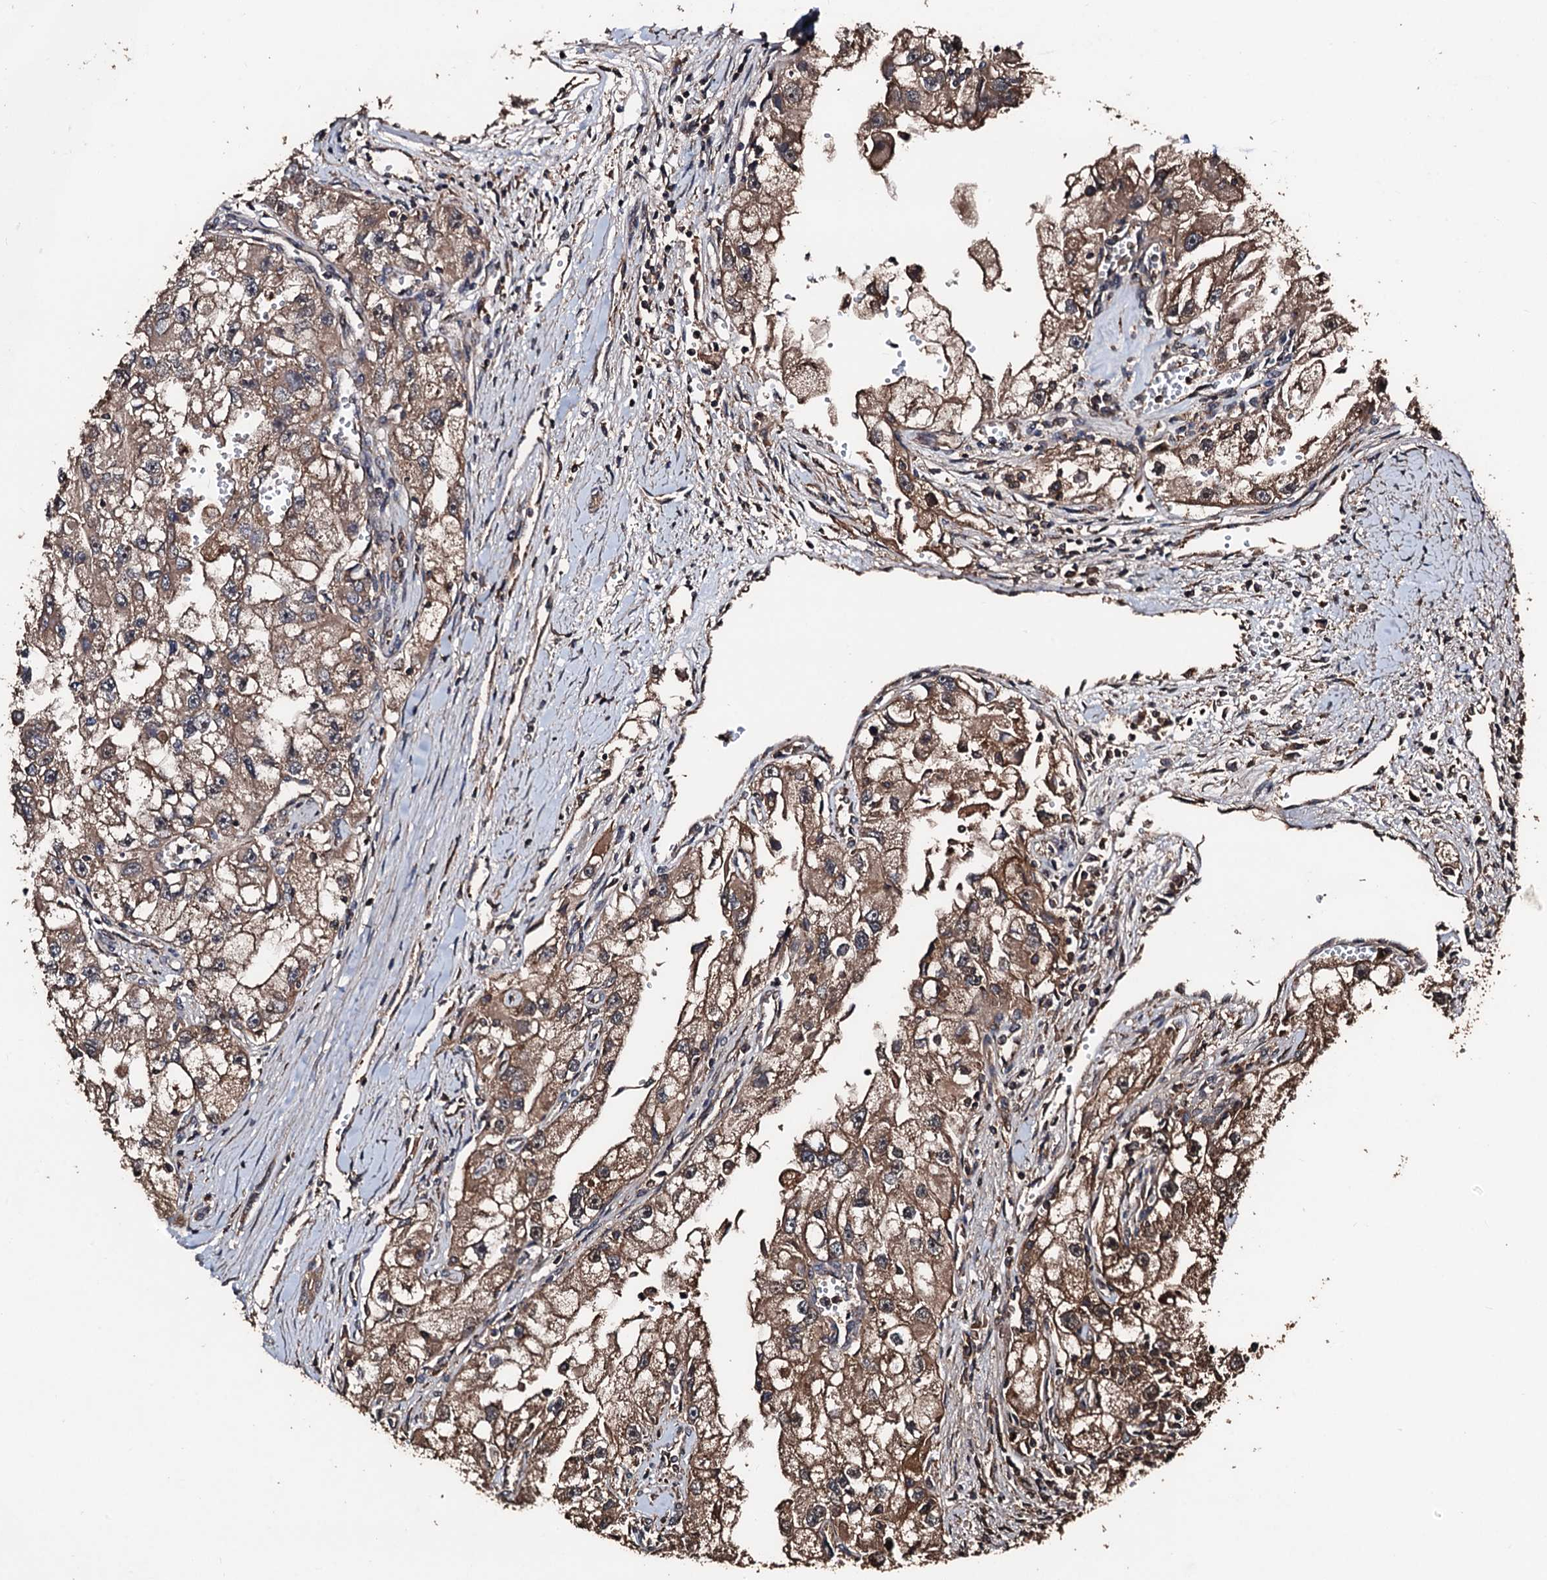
{"staining": {"intensity": "moderate", "quantity": ">75%", "location": "cytoplasmic/membranous"}, "tissue": "renal cancer", "cell_type": "Tumor cells", "image_type": "cancer", "snomed": [{"axis": "morphology", "description": "Adenocarcinoma, NOS"}, {"axis": "topography", "description": "Kidney"}], "caption": "Immunohistochemical staining of human adenocarcinoma (renal) reveals moderate cytoplasmic/membranous protein staining in approximately >75% of tumor cells. (brown staining indicates protein expression, while blue staining denotes nuclei).", "gene": "KIF18A", "patient": {"sex": "male", "age": 63}}